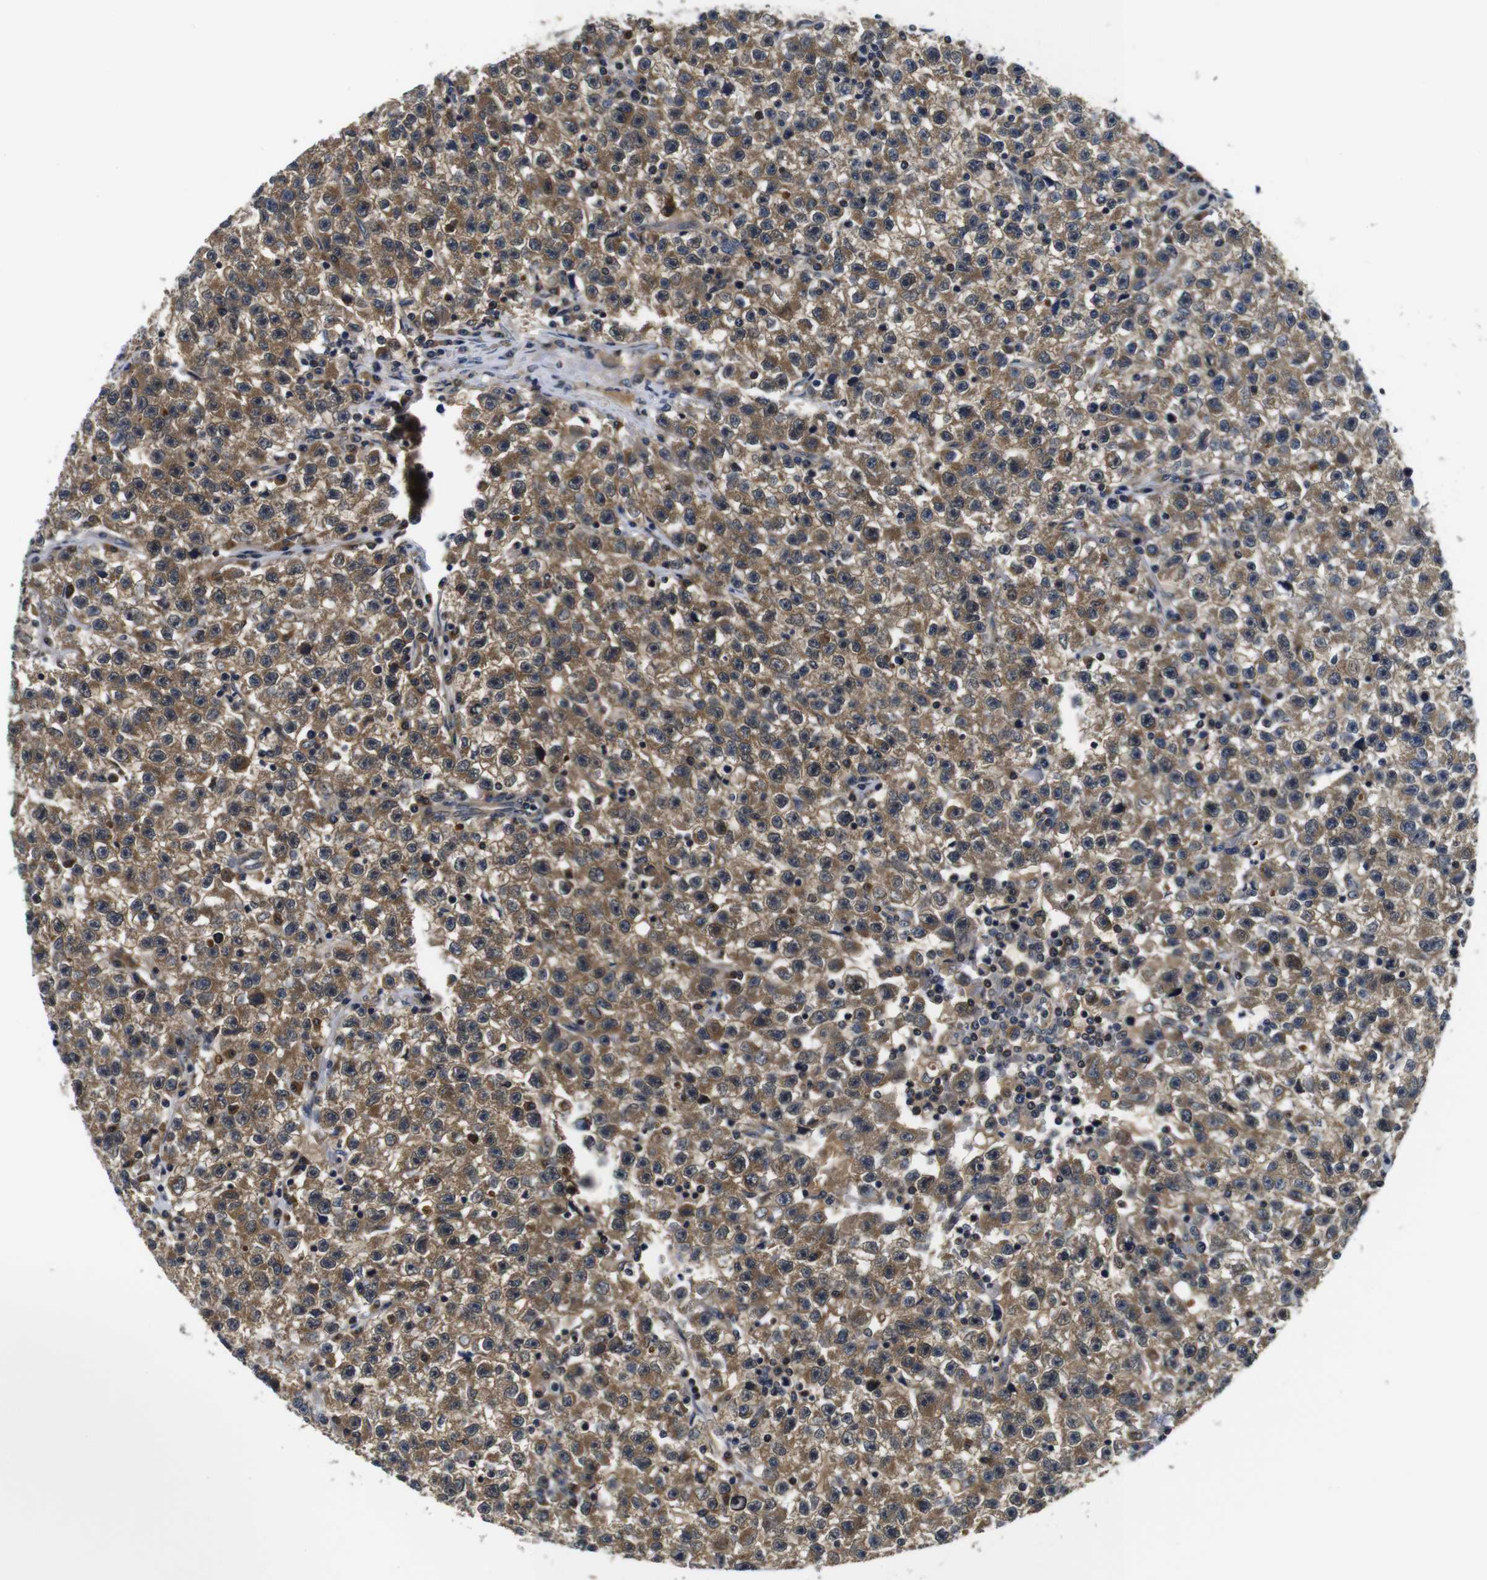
{"staining": {"intensity": "moderate", "quantity": ">75%", "location": "cytoplasmic/membranous"}, "tissue": "testis cancer", "cell_type": "Tumor cells", "image_type": "cancer", "snomed": [{"axis": "morphology", "description": "Seminoma, NOS"}, {"axis": "topography", "description": "Testis"}], "caption": "Brown immunohistochemical staining in human seminoma (testis) reveals moderate cytoplasmic/membranous staining in approximately >75% of tumor cells.", "gene": "FKBP14", "patient": {"sex": "male", "age": 22}}